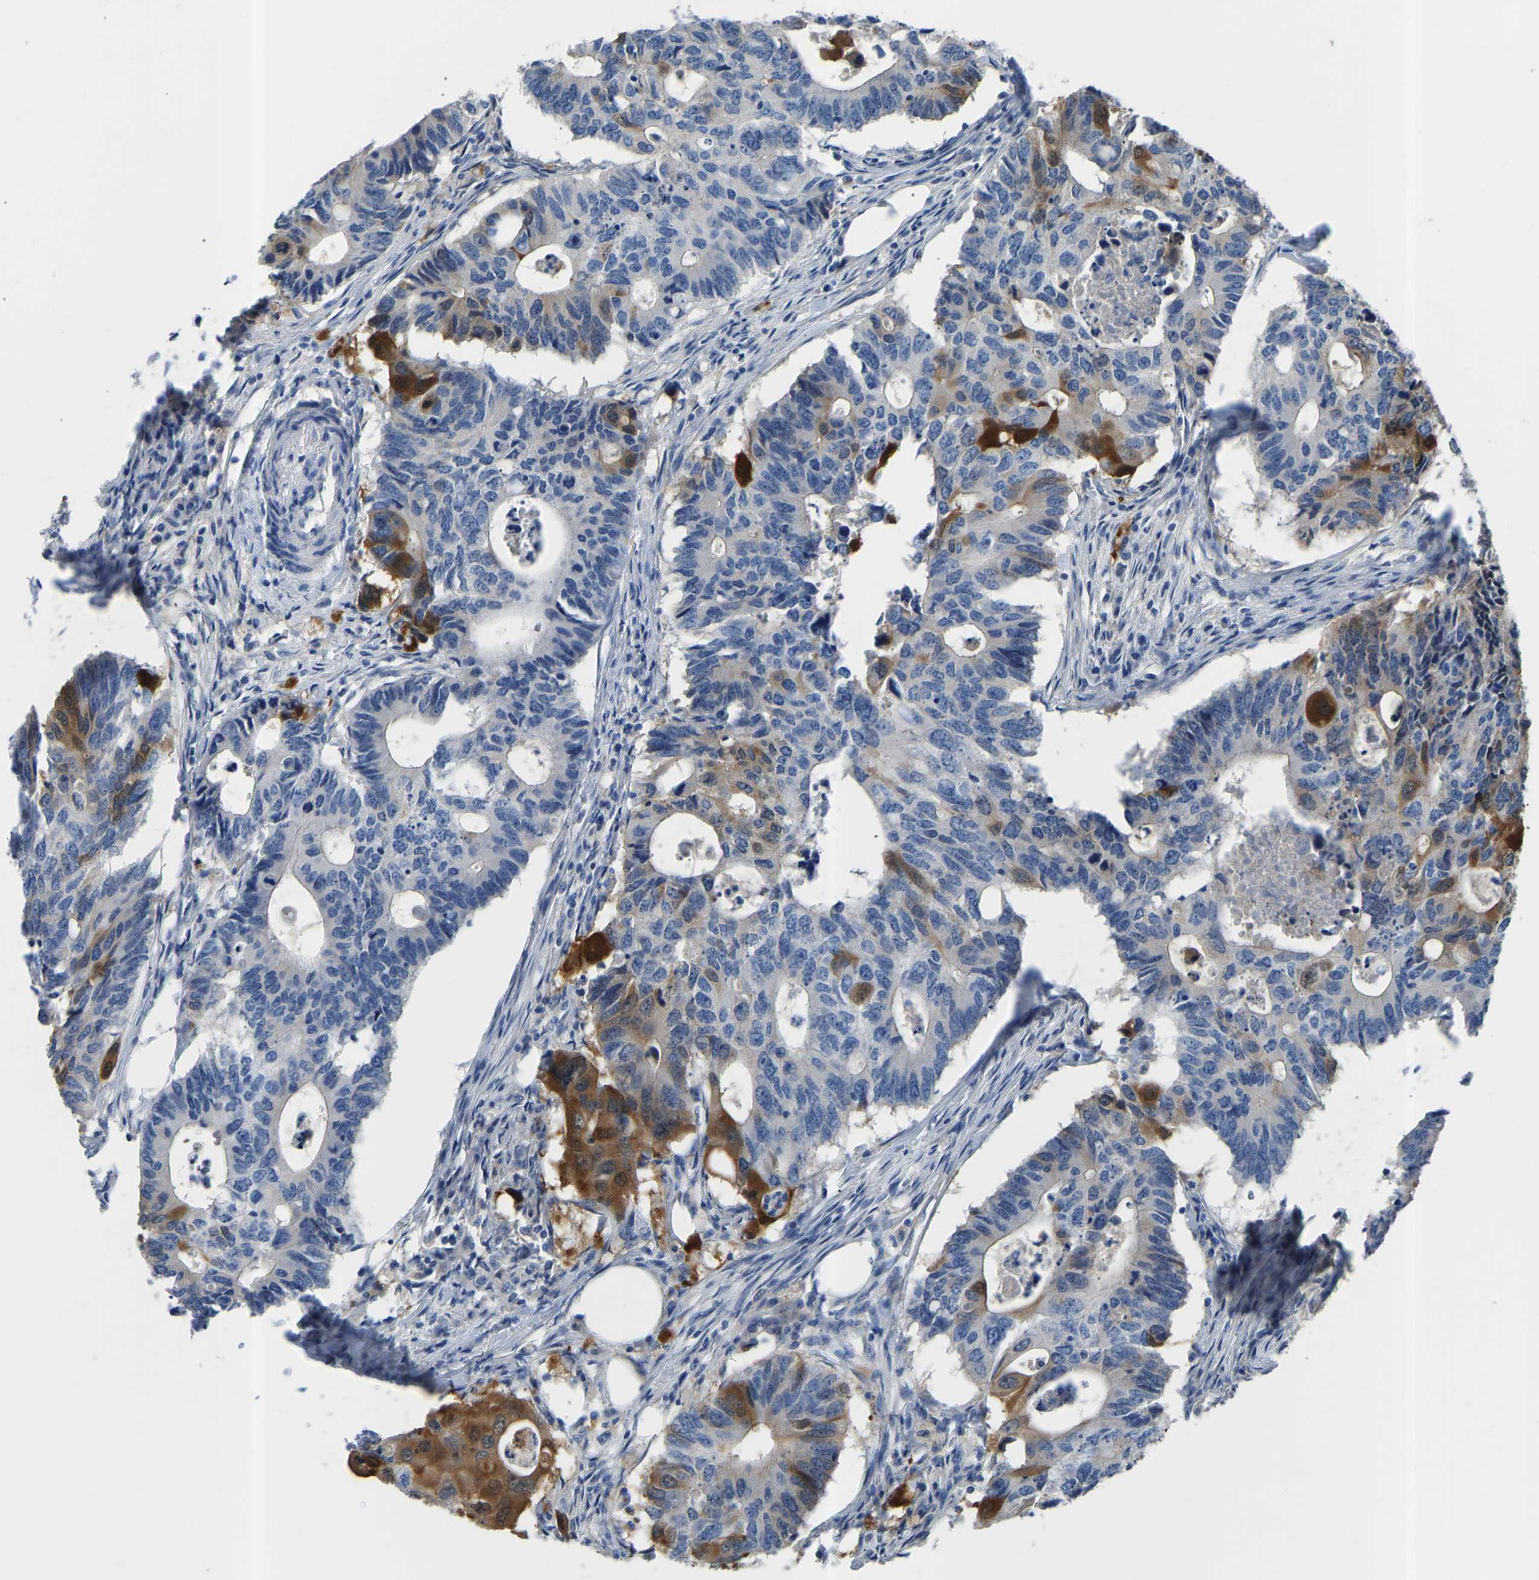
{"staining": {"intensity": "strong", "quantity": "25%-75%", "location": "cytoplasmic/membranous"}, "tissue": "colorectal cancer", "cell_type": "Tumor cells", "image_type": "cancer", "snomed": [{"axis": "morphology", "description": "Adenocarcinoma, NOS"}, {"axis": "topography", "description": "Colon"}], "caption": "Strong cytoplasmic/membranous protein positivity is present in approximately 25%-75% of tumor cells in colorectal cancer (adenocarcinoma).", "gene": "RBP1", "patient": {"sex": "male", "age": 71}}